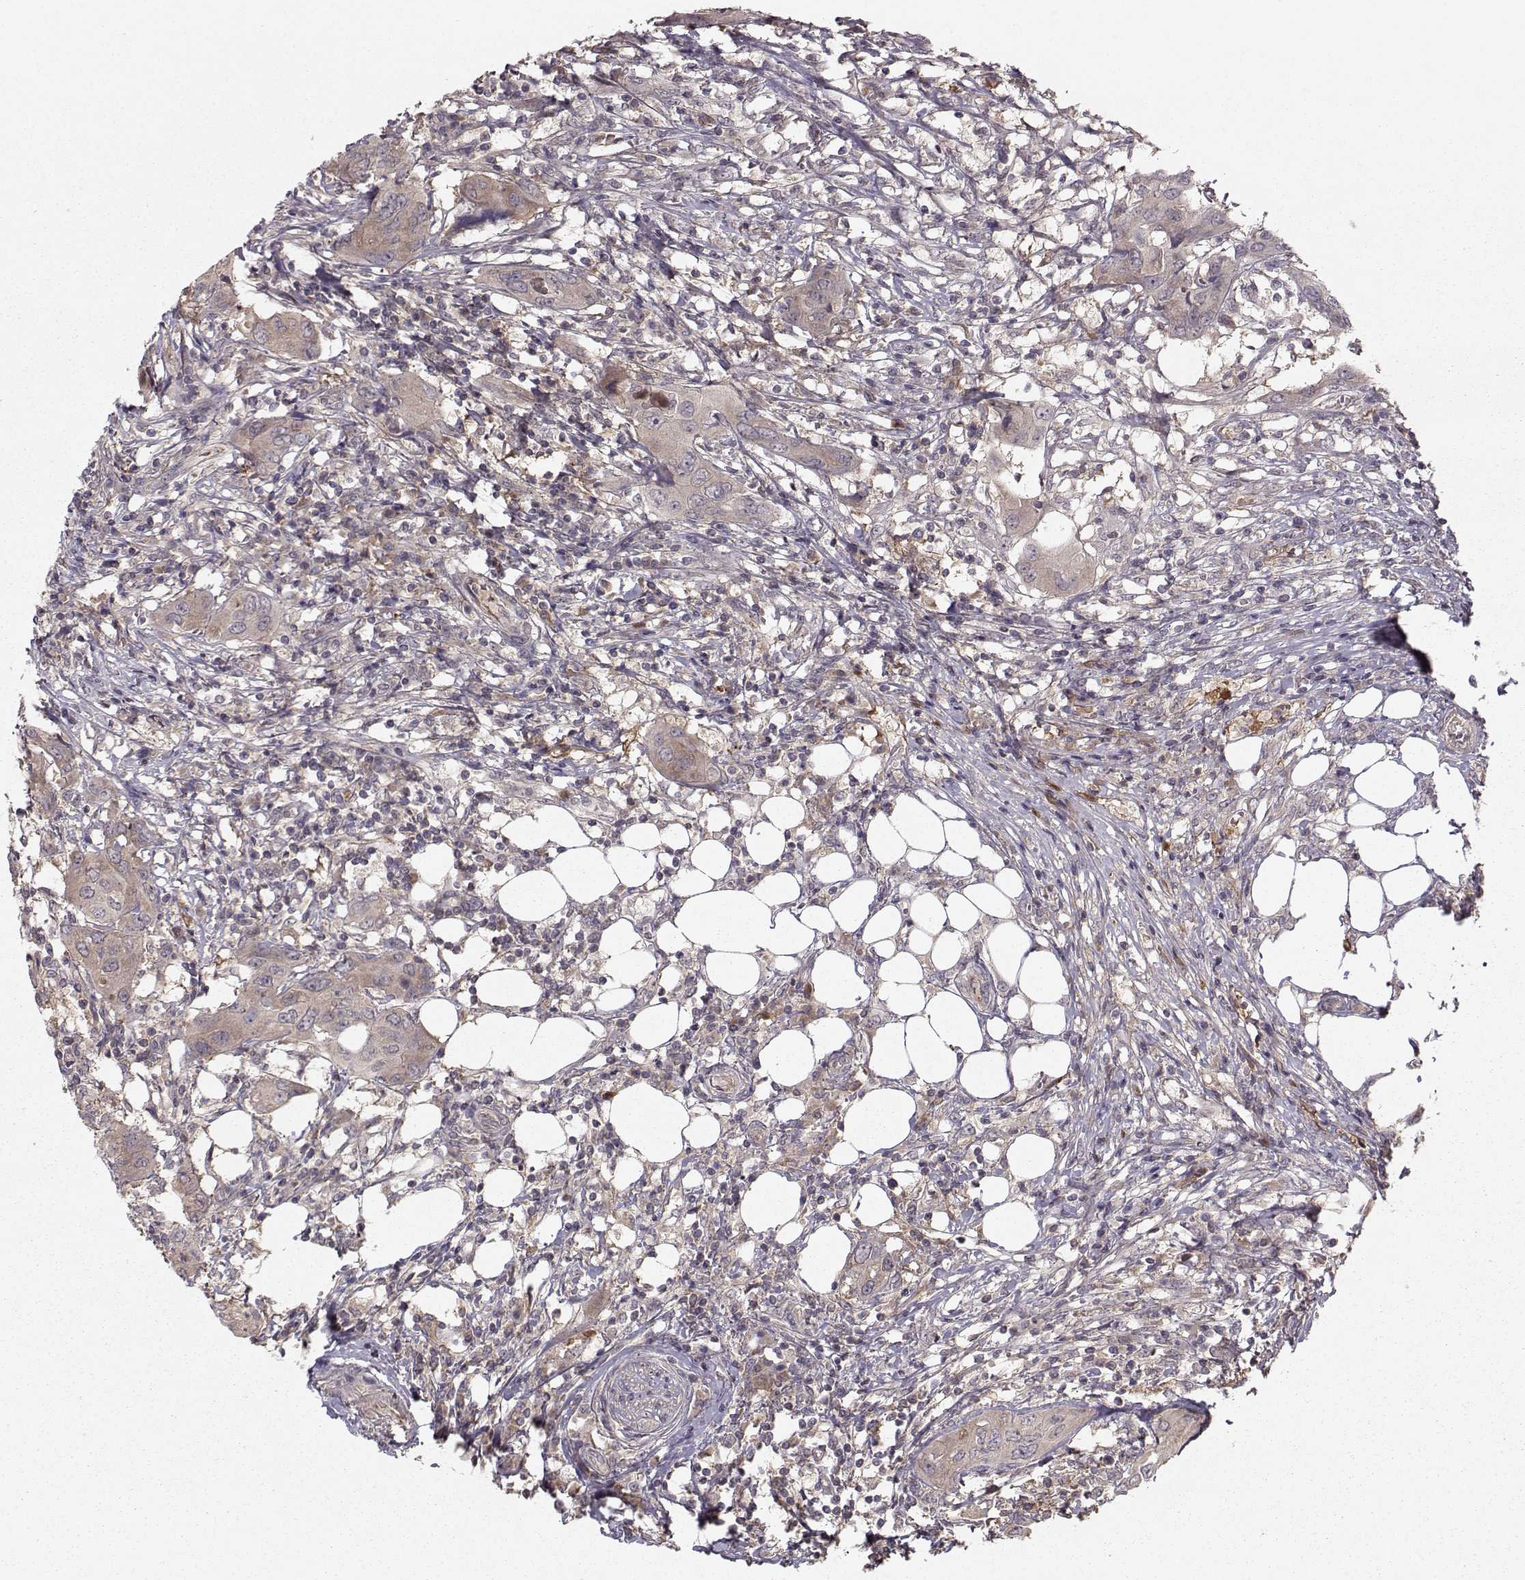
{"staining": {"intensity": "weak", "quantity": "<25%", "location": "cytoplasmic/membranous"}, "tissue": "urothelial cancer", "cell_type": "Tumor cells", "image_type": "cancer", "snomed": [{"axis": "morphology", "description": "Urothelial carcinoma, NOS"}, {"axis": "morphology", "description": "Urothelial carcinoma, High grade"}, {"axis": "topography", "description": "Urinary bladder"}], "caption": "Protein analysis of high-grade urothelial carcinoma displays no significant positivity in tumor cells. (Immunohistochemistry (ihc), brightfield microscopy, high magnification).", "gene": "WNT6", "patient": {"sex": "male", "age": 63}}